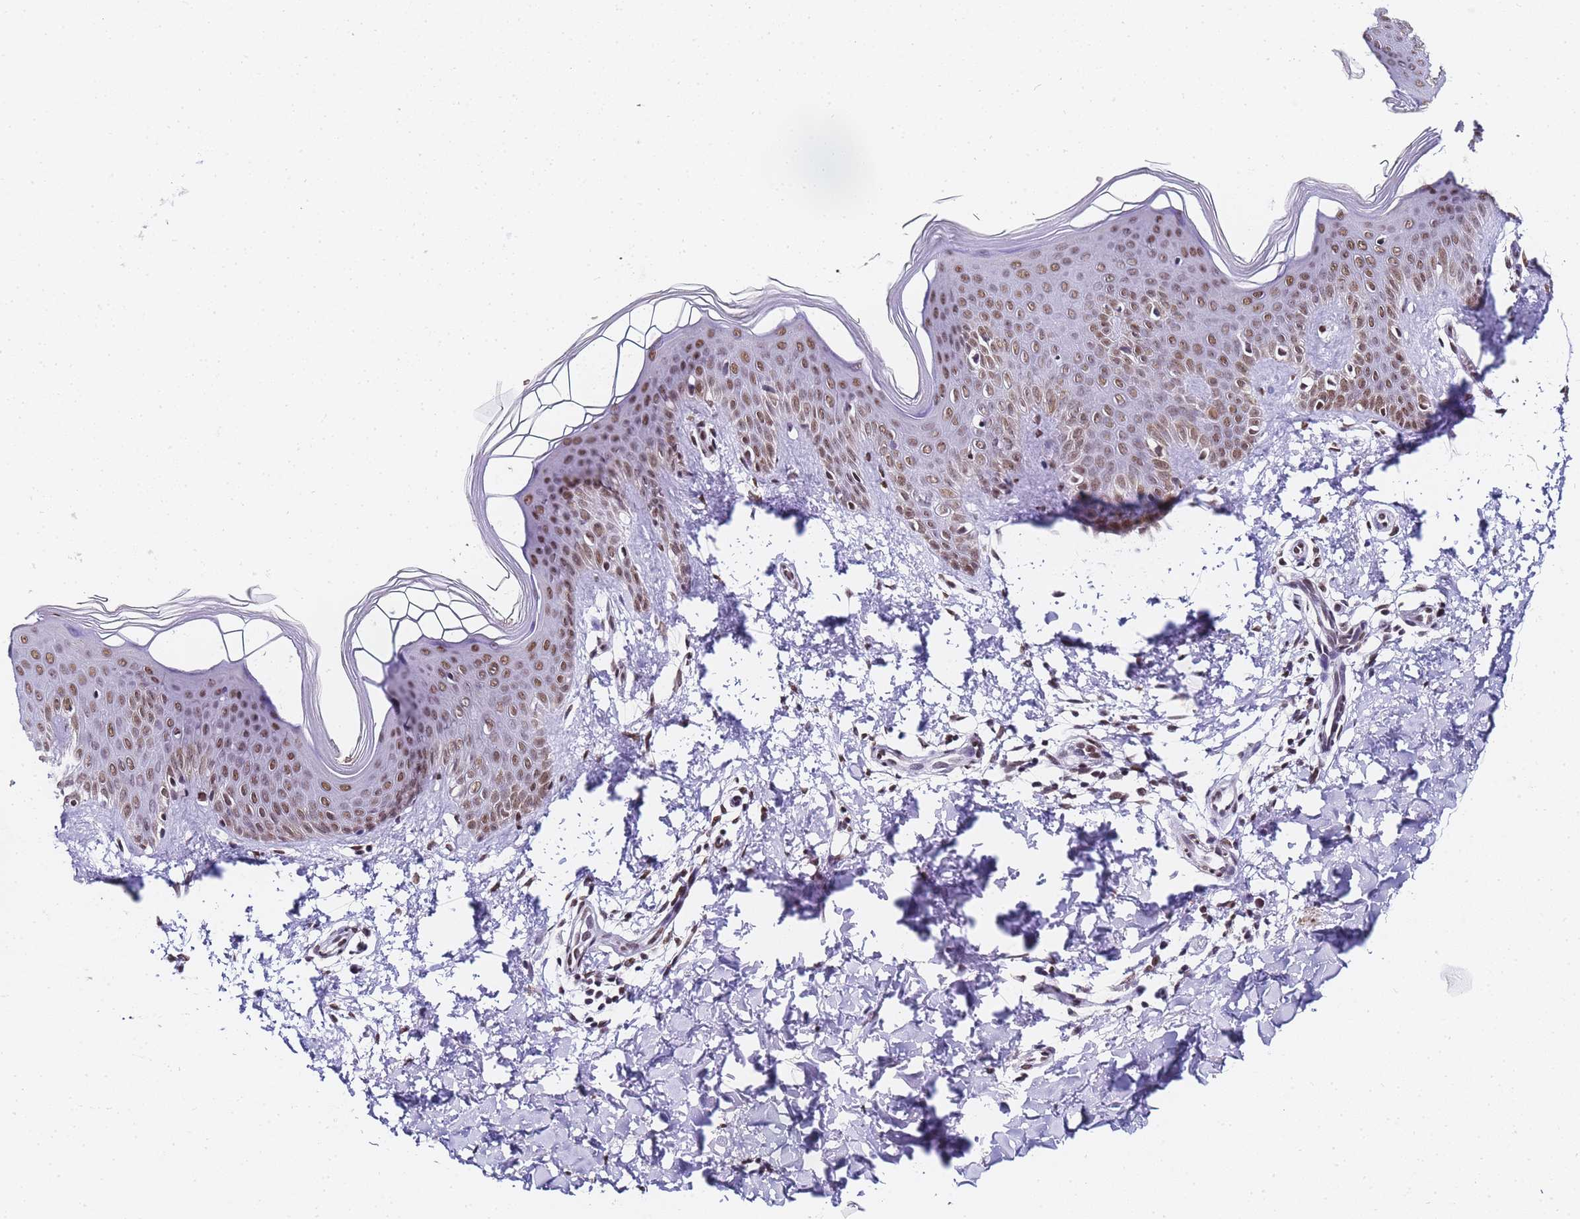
{"staining": {"intensity": "moderate", "quantity": ">75%", "location": "nuclear"}, "tissue": "skin", "cell_type": "Fibroblasts", "image_type": "normal", "snomed": [{"axis": "morphology", "description": "Normal tissue, NOS"}, {"axis": "topography", "description": "Skin"}], "caption": "Immunohistochemical staining of normal skin shows medium levels of moderate nuclear positivity in about >75% of fibroblasts. The protein is stained brown, and the nuclei are stained in blue (DAB IHC with brightfield microscopy, high magnification).", "gene": "POLR1A", "patient": {"sex": "male", "age": 36}}